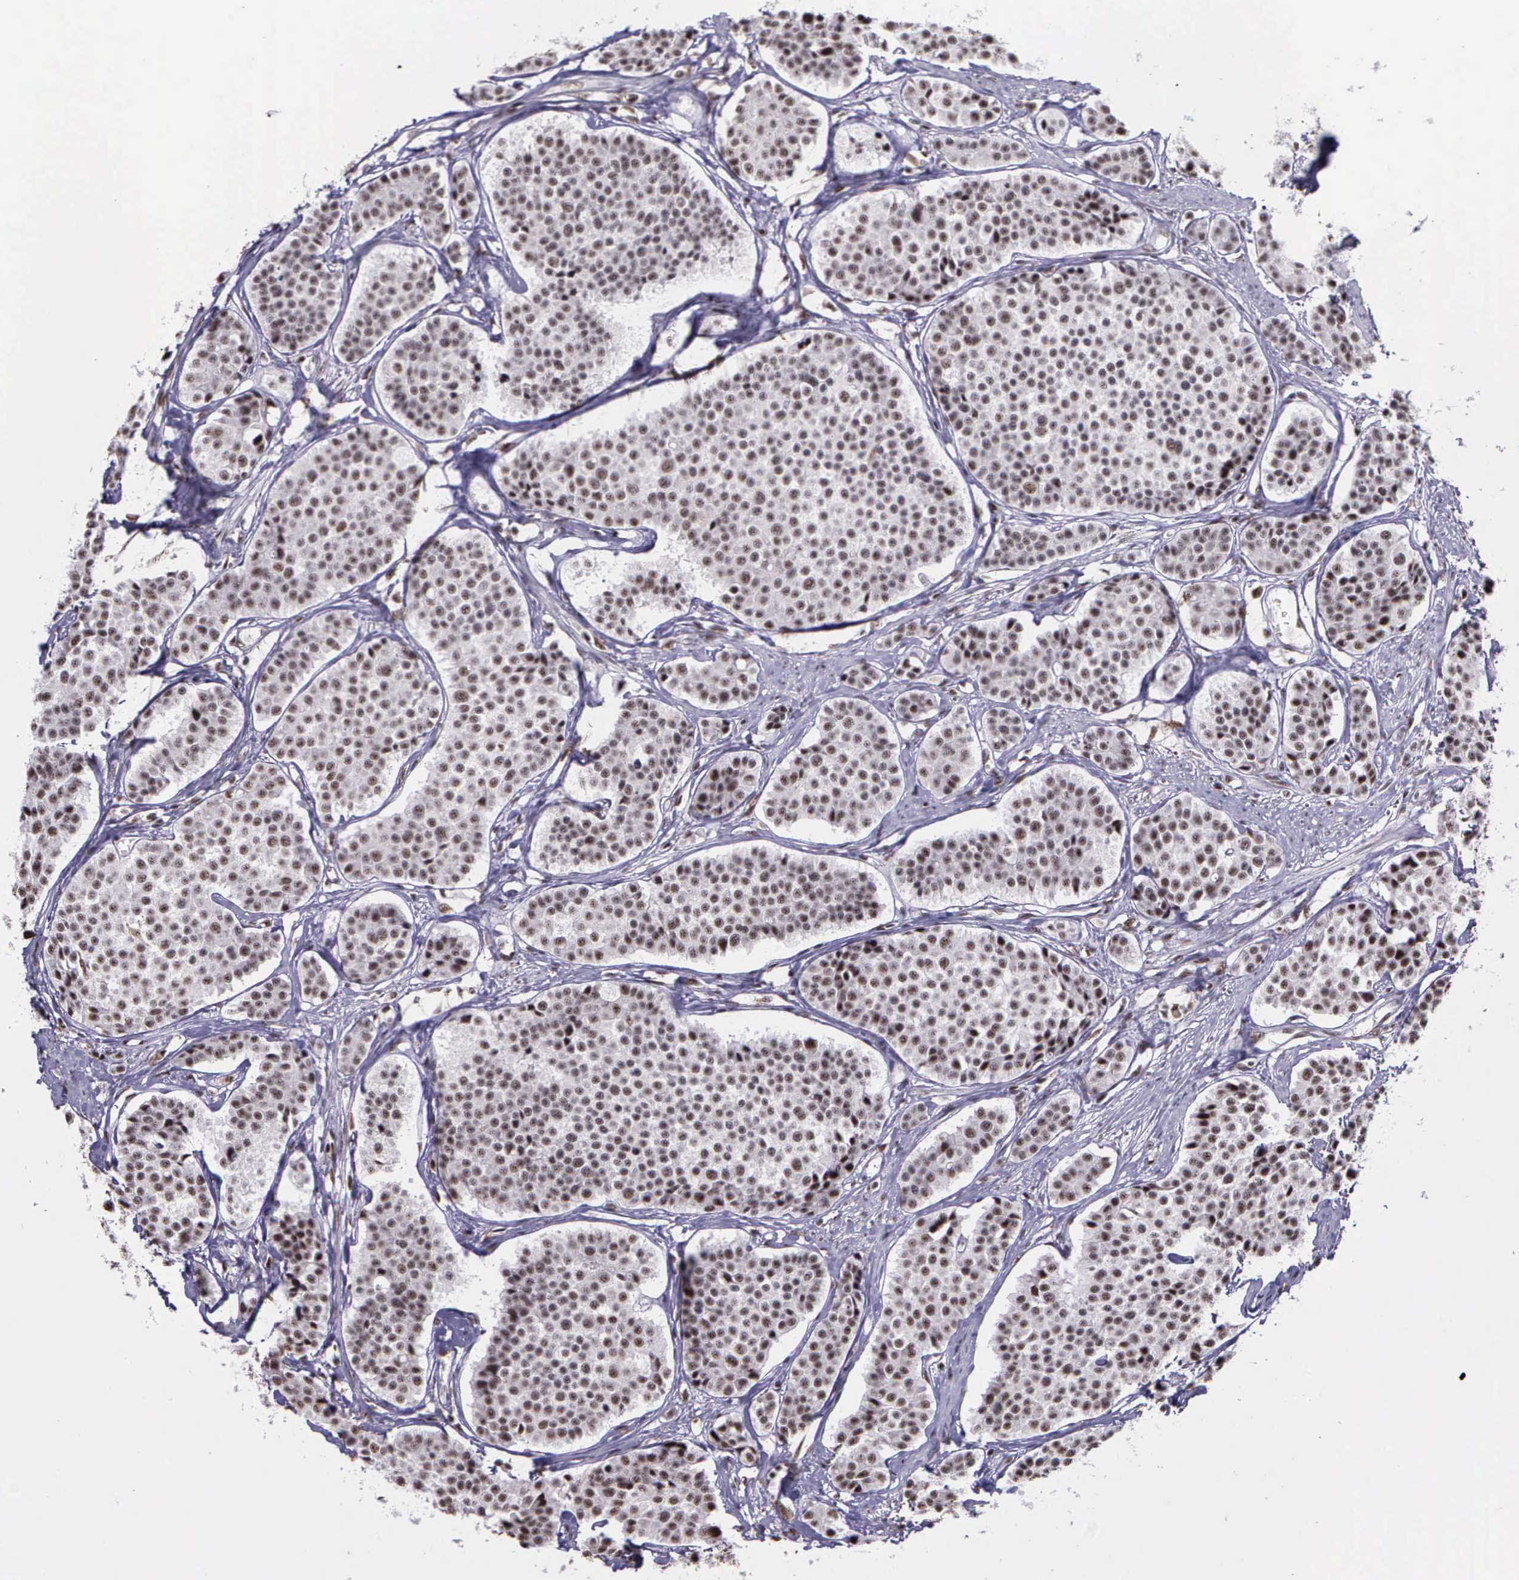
{"staining": {"intensity": "weak", "quantity": "<25%", "location": "nuclear"}, "tissue": "carcinoid", "cell_type": "Tumor cells", "image_type": "cancer", "snomed": [{"axis": "morphology", "description": "Carcinoid, malignant, NOS"}, {"axis": "topography", "description": "Small intestine"}], "caption": "Carcinoid stained for a protein using immunohistochemistry reveals no positivity tumor cells.", "gene": "FAM47A", "patient": {"sex": "male", "age": 60}}